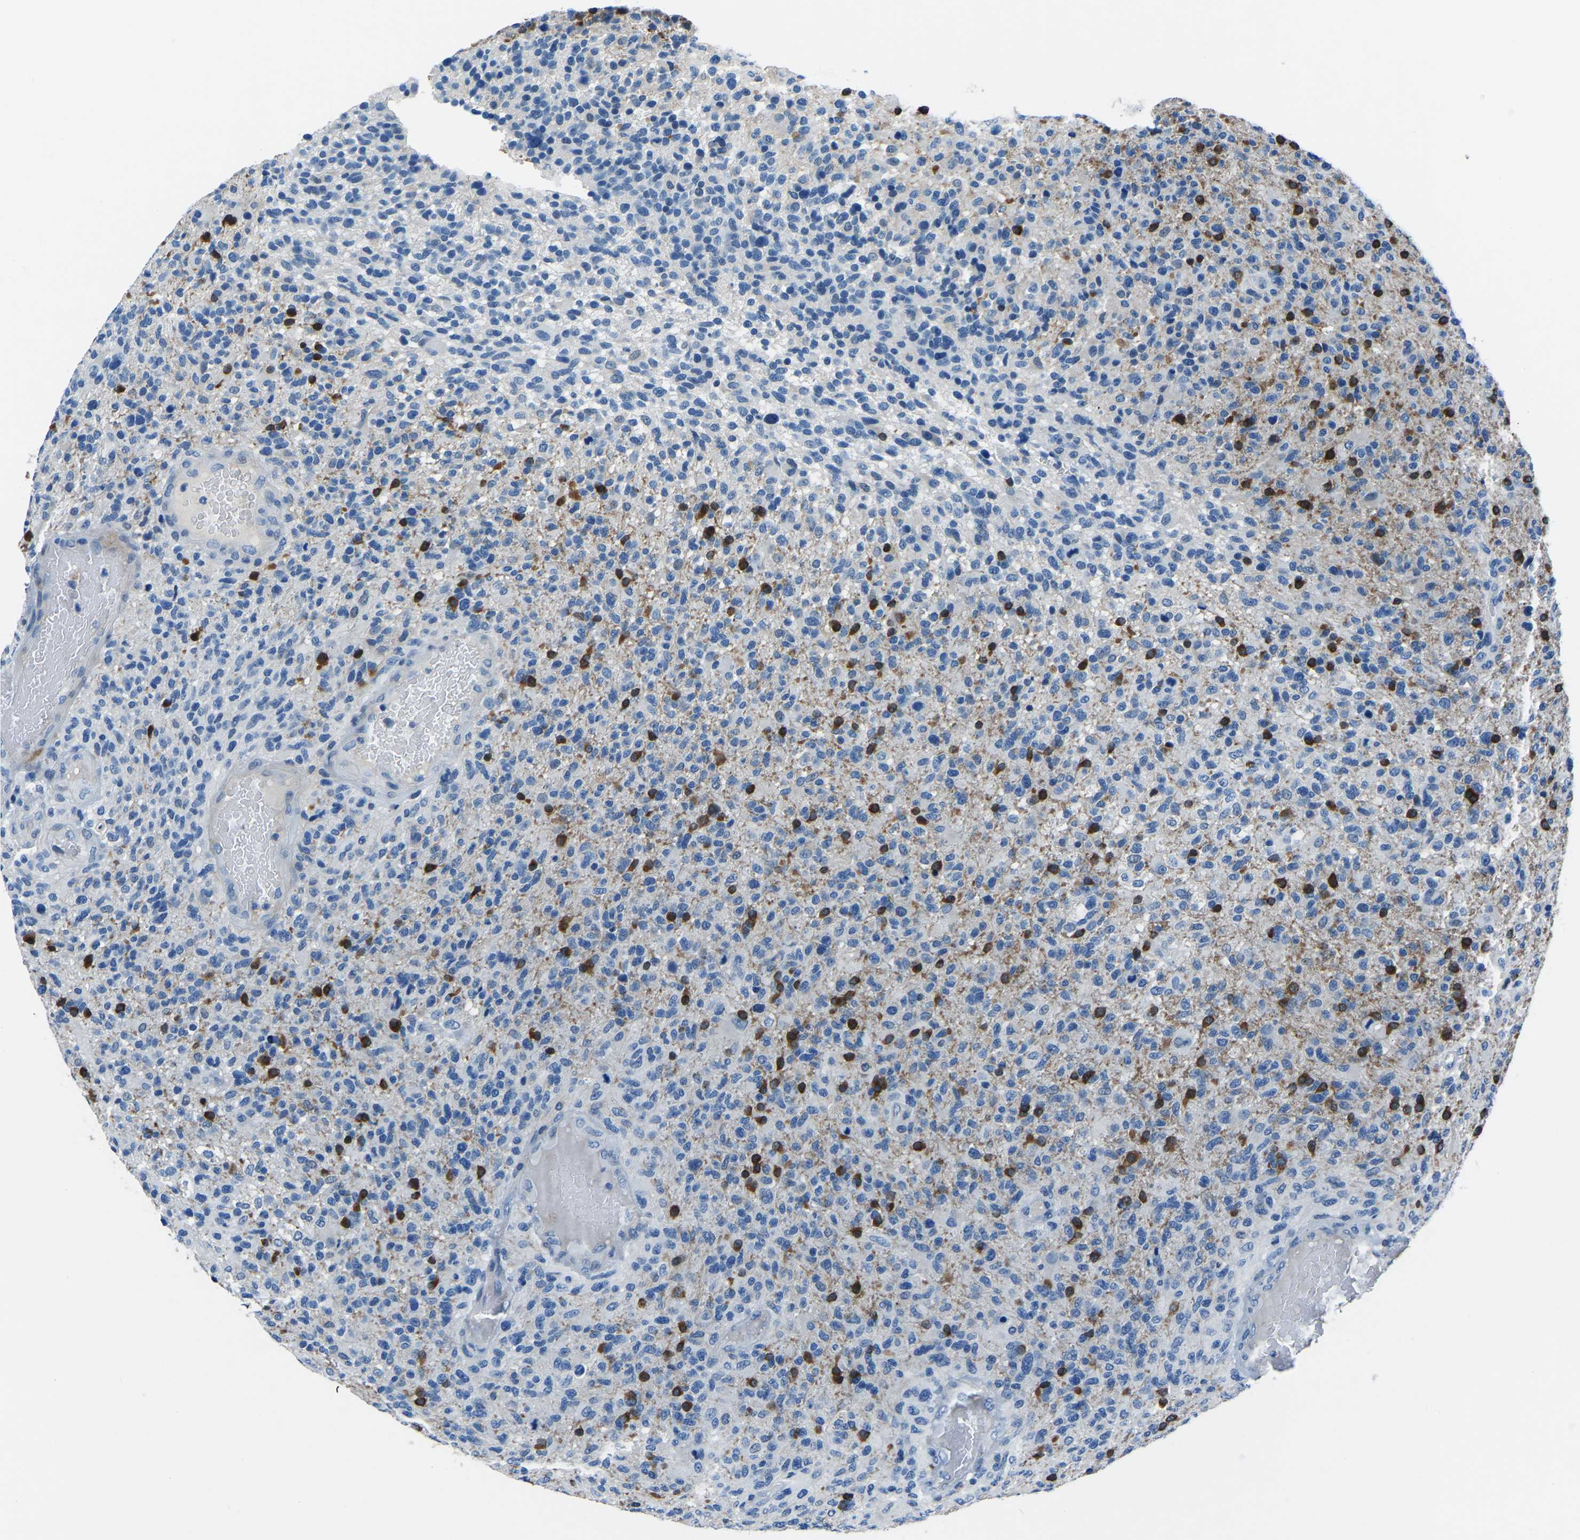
{"staining": {"intensity": "strong", "quantity": "<25%", "location": "cytoplasmic/membranous"}, "tissue": "glioma", "cell_type": "Tumor cells", "image_type": "cancer", "snomed": [{"axis": "morphology", "description": "Glioma, malignant, High grade"}, {"axis": "topography", "description": "Brain"}], "caption": "Immunohistochemical staining of malignant high-grade glioma shows medium levels of strong cytoplasmic/membranous expression in approximately <25% of tumor cells. (IHC, brightfield microscopy, high magnification).", "gene": "XIRP1", "patient": {"sex": "male", "age": 72}}